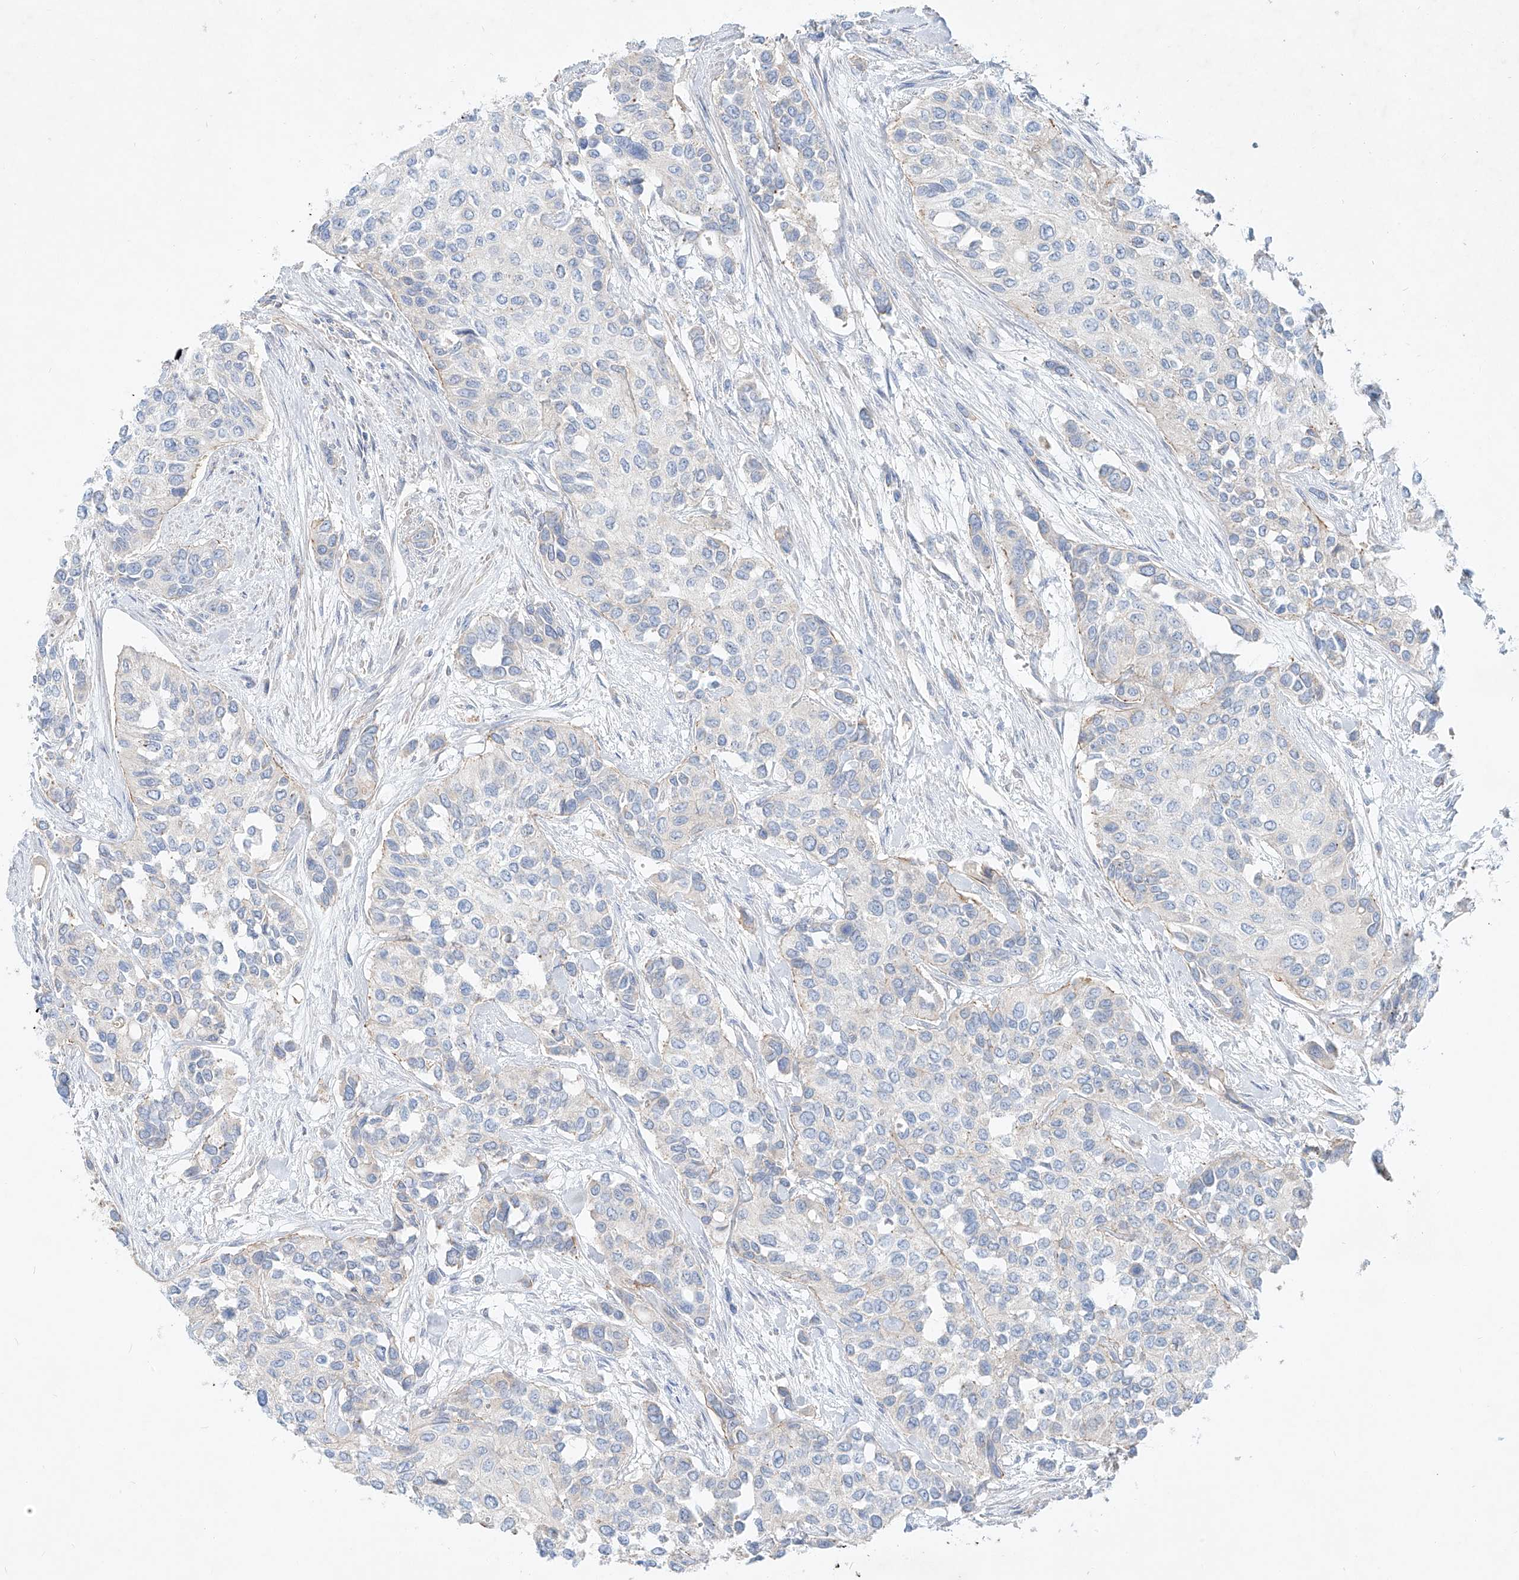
{"staining": {"intensity": "negative", "quantity": "none", "location": "none"}, "tissue": "urothelial cancer", "cell_type": "Tumor cells", "image_type": "cancer", "snomed": [{"axis": "morphology", "description": "Normal tissue, NOS"}, {"axis": "morphology", "description": "Urothelial carcinoma, High grade"}, {"axis": "topography", "description": "Vascular tissue"}, {"axis": "topography", "description": "Urinary bladder"}], "caption": "The image exhibits no staining of tumor cells in urothelial carcinoma (high-grade).", "gene": "AJM1", "patient": {"sex": "female", "age": 56}}